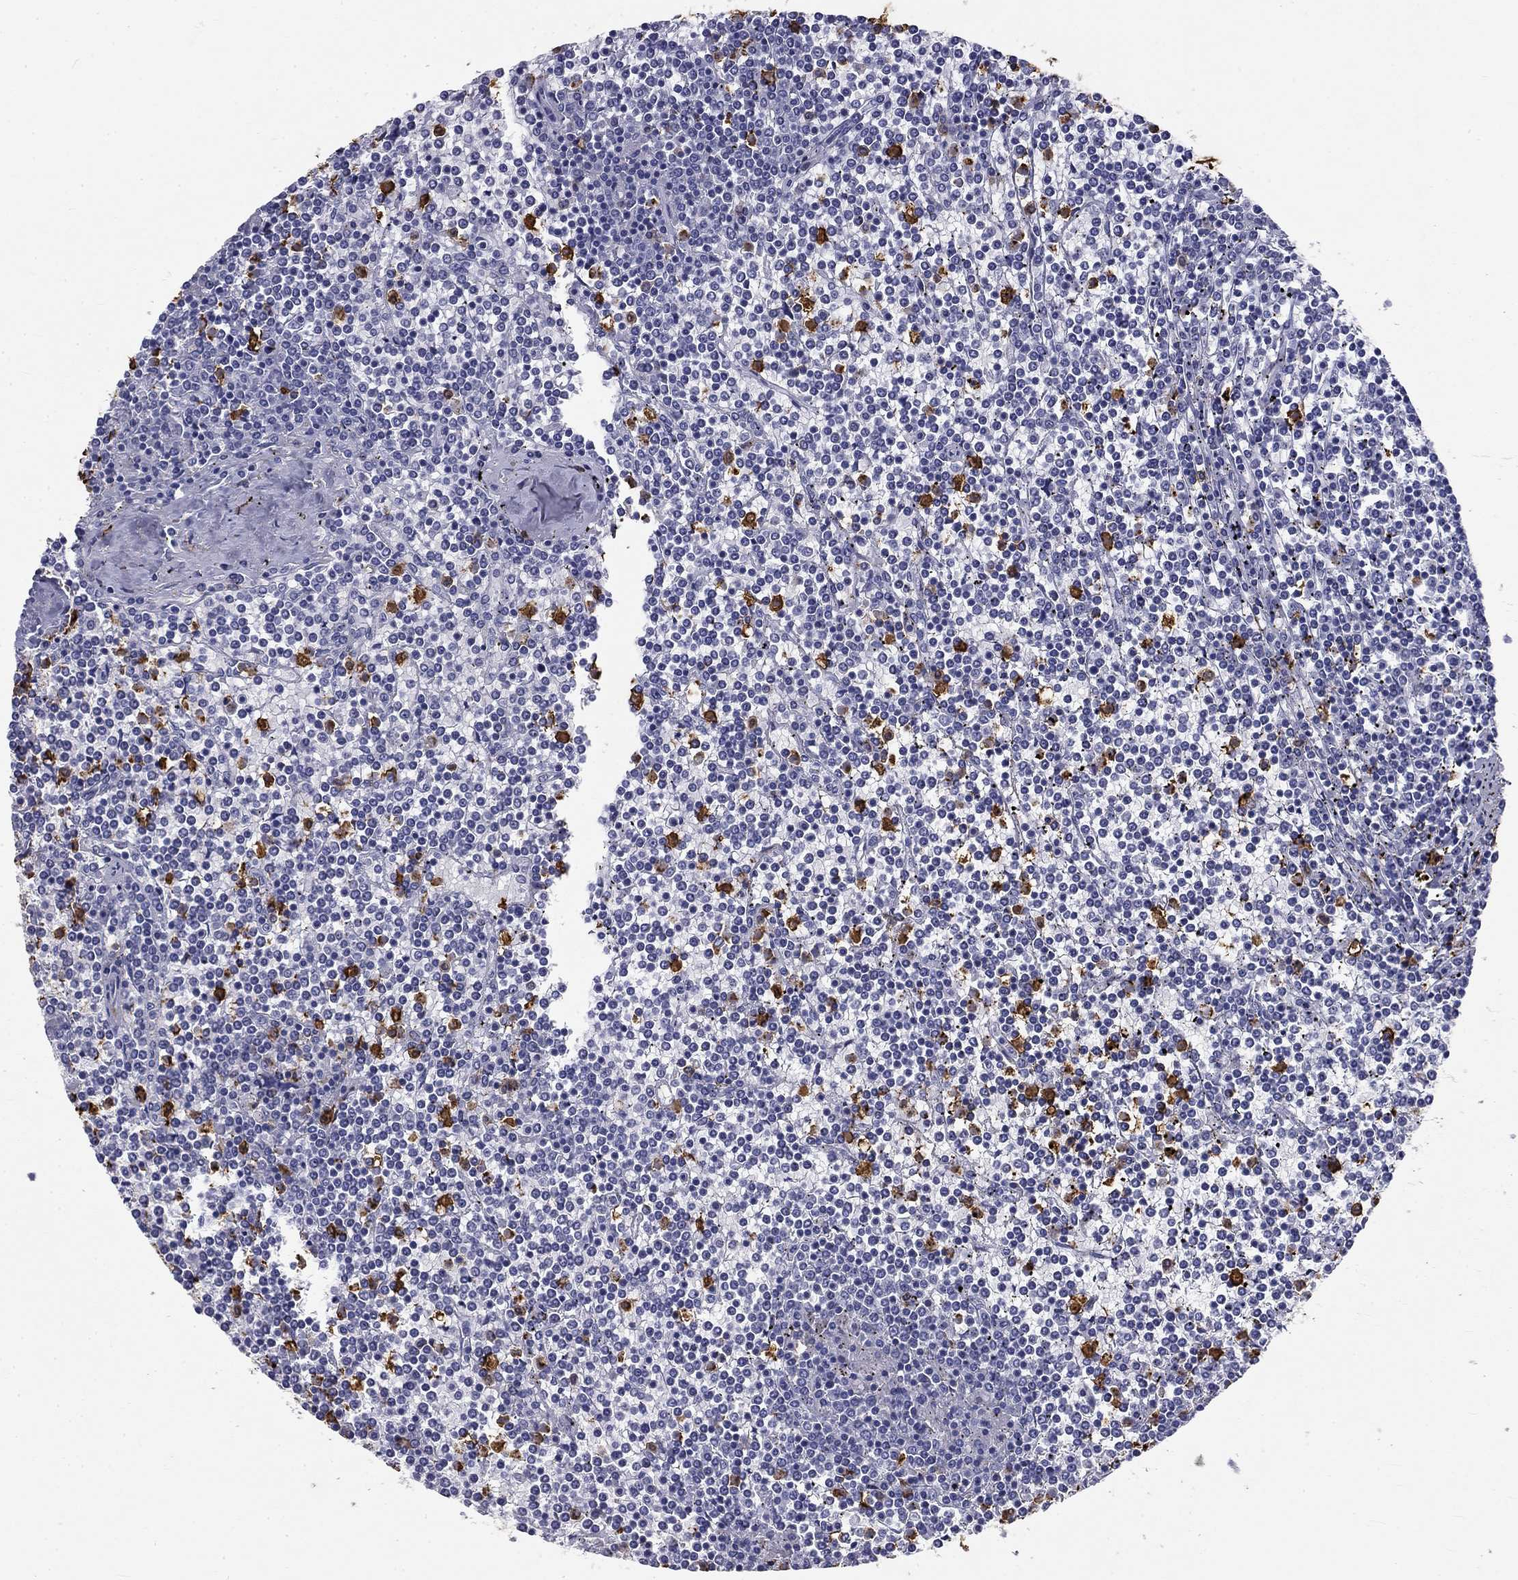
{"staining": {"intensity": "negative", "quantity": "none", "location": "none"}, "tissue": "lymphoma", "cell_type": "Tumor cells", "image_type": "cancer", "snomed": [{"axis": "morphology", "description": "Malignant lymphoma, non-Hodgkin's type, Low grade"}, {"axis": "topography", "description": "Spleen"}], "caption": "The image displays no significant expression in tumor cells of low-grade malignant lymphoma, non-Hodgkin's type.", "gene": "IGSF8", "patient": {"sex": "female", "age": 19}}